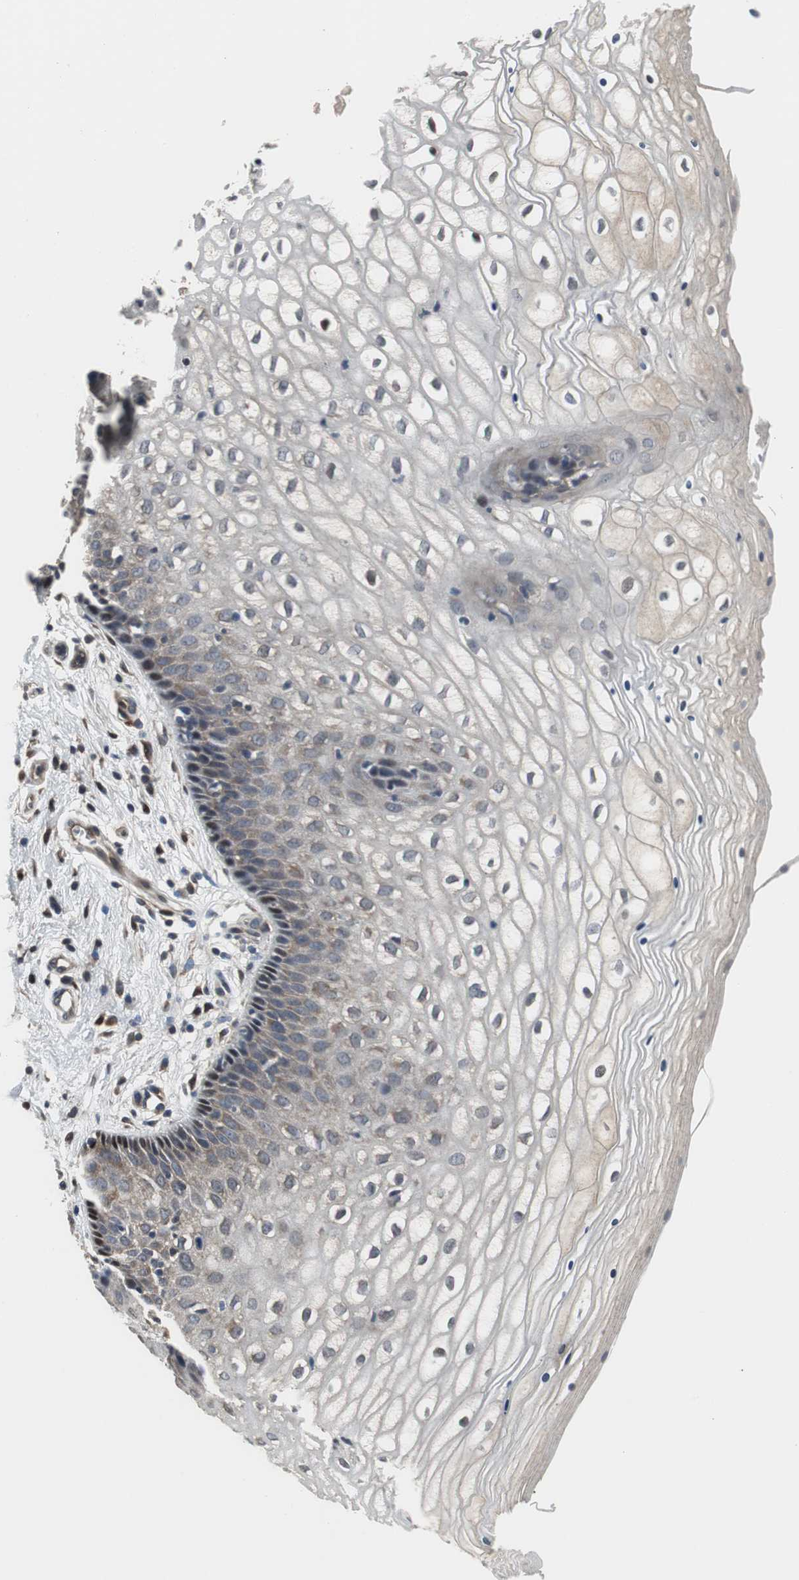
{"staining": {"intensity": "weak", "quantity": "25%-75%", "location": "cytoplasmic/membranous"}, "tissue": "vagina", "cell_type": "Squamous epithelial cells", "image_type": "normal", "snomed": [{"axis": "morphology", "description": "Normal tissue, NOS"}, {"axis": "topography", "description": "Vagina"}], "caption": "Immunohistochemical staining of benign vagina exhibits 25%-75% levels of weak cytoplasmic/membranous protein positivity in approximately 25%-75% of squamous epithelial cells. Nuclei are stained in blue.", "gene": "PFDN1", "patient": {"sex": "female", "age": 34}}